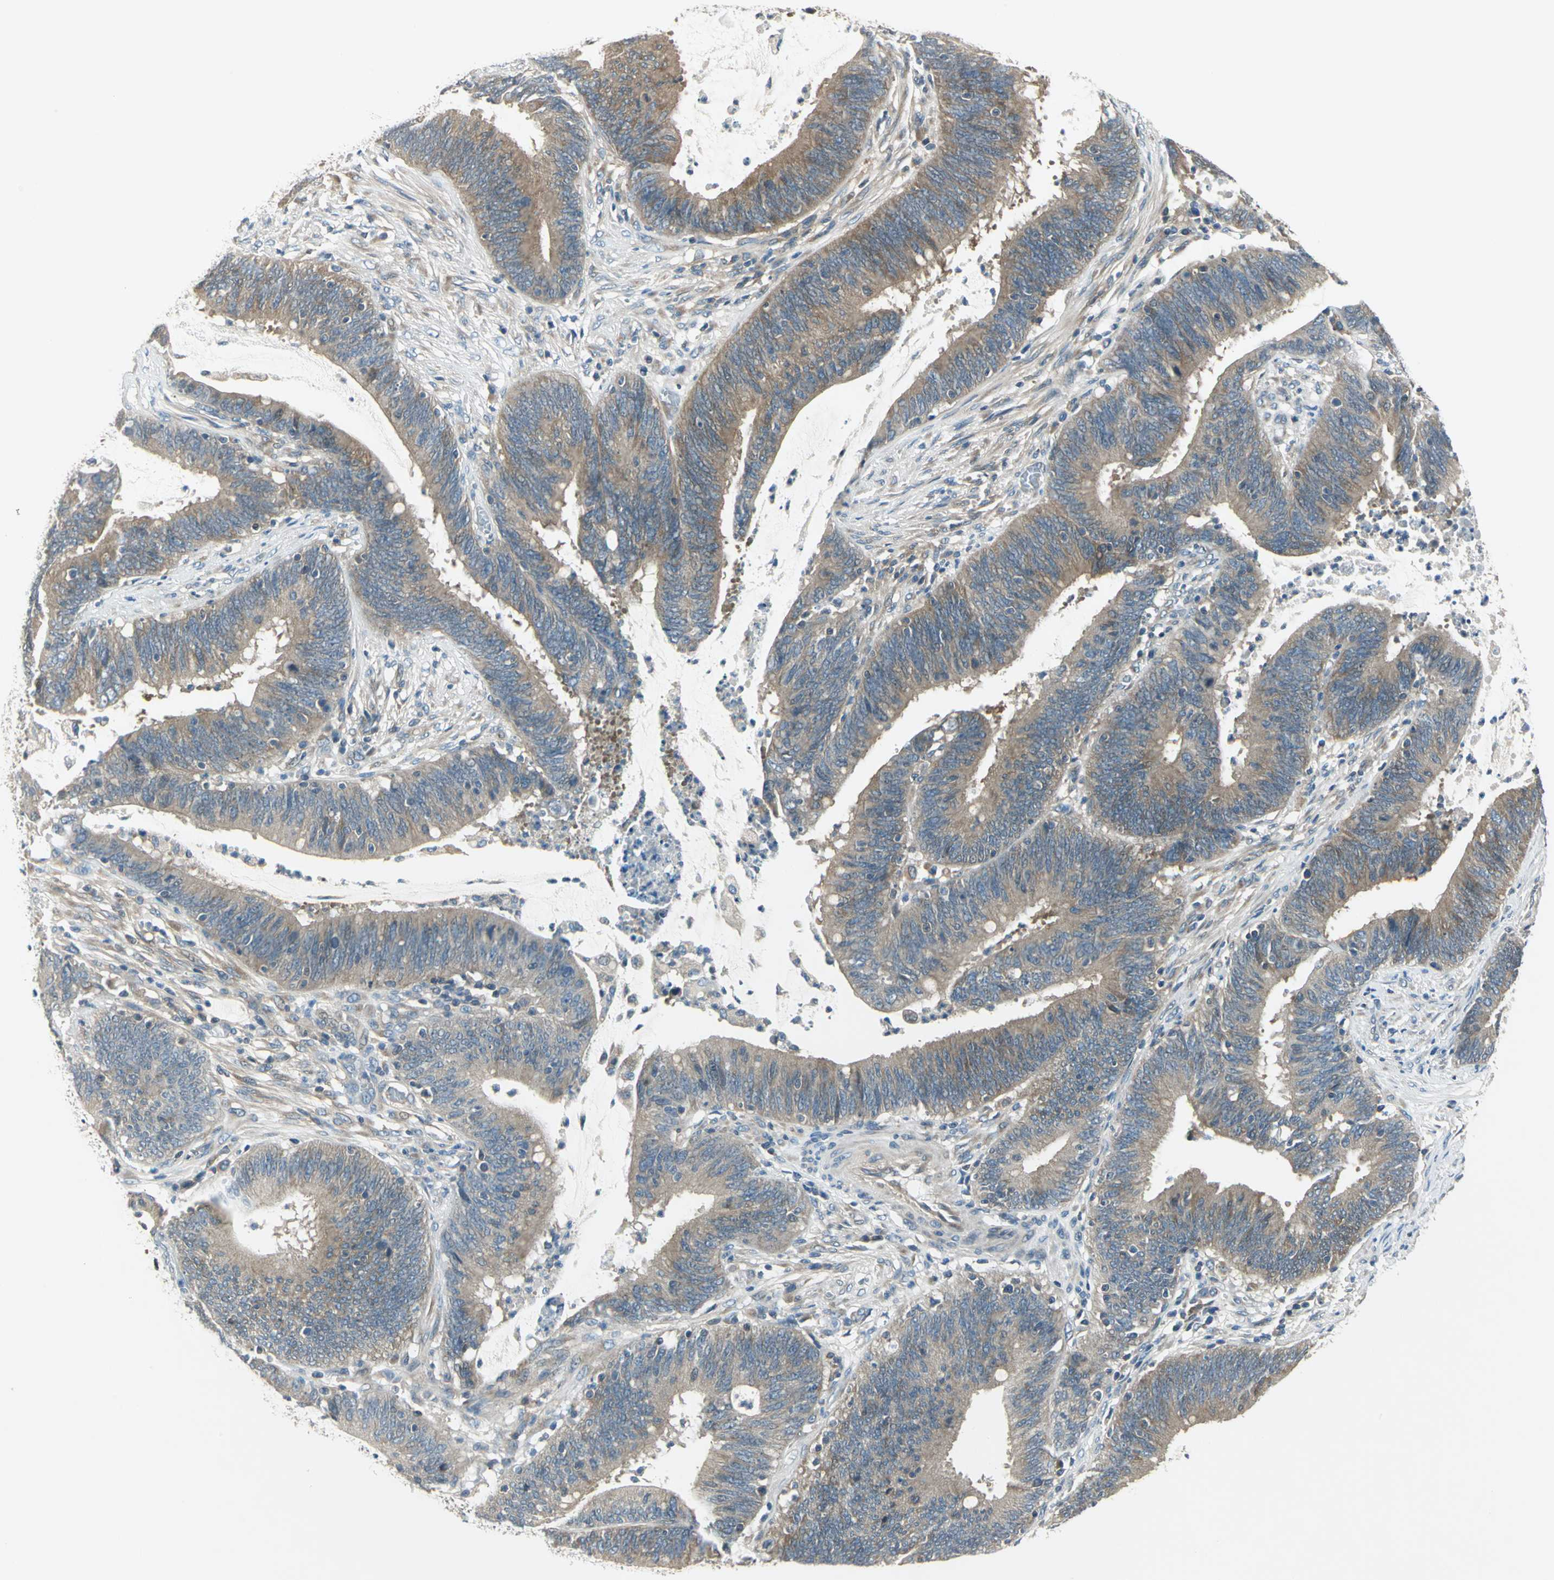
{"staining": {"intensity": "moderate", "quantity": ">75%", "location": "cytoplasmic/membranous"}, "tissue": "colorectal cancer", "cell_type": "Tumor cells", "image_type": "cancer", "snomed": [{"axis": "morphology", "description": "Adenocarcinoma, NOS"}, {"axis": "topography", "description": "Rectum"}], "caption": "The photomicrograph demonstrates immunohistochemical staining of colorectal adenocarcinoma. There is moderate cytoplasmic/membranous positivity is identified in about >75% of tumor cells.", "gene": "PRKAA1", "patient": {"sex": "female", "age": 66}}